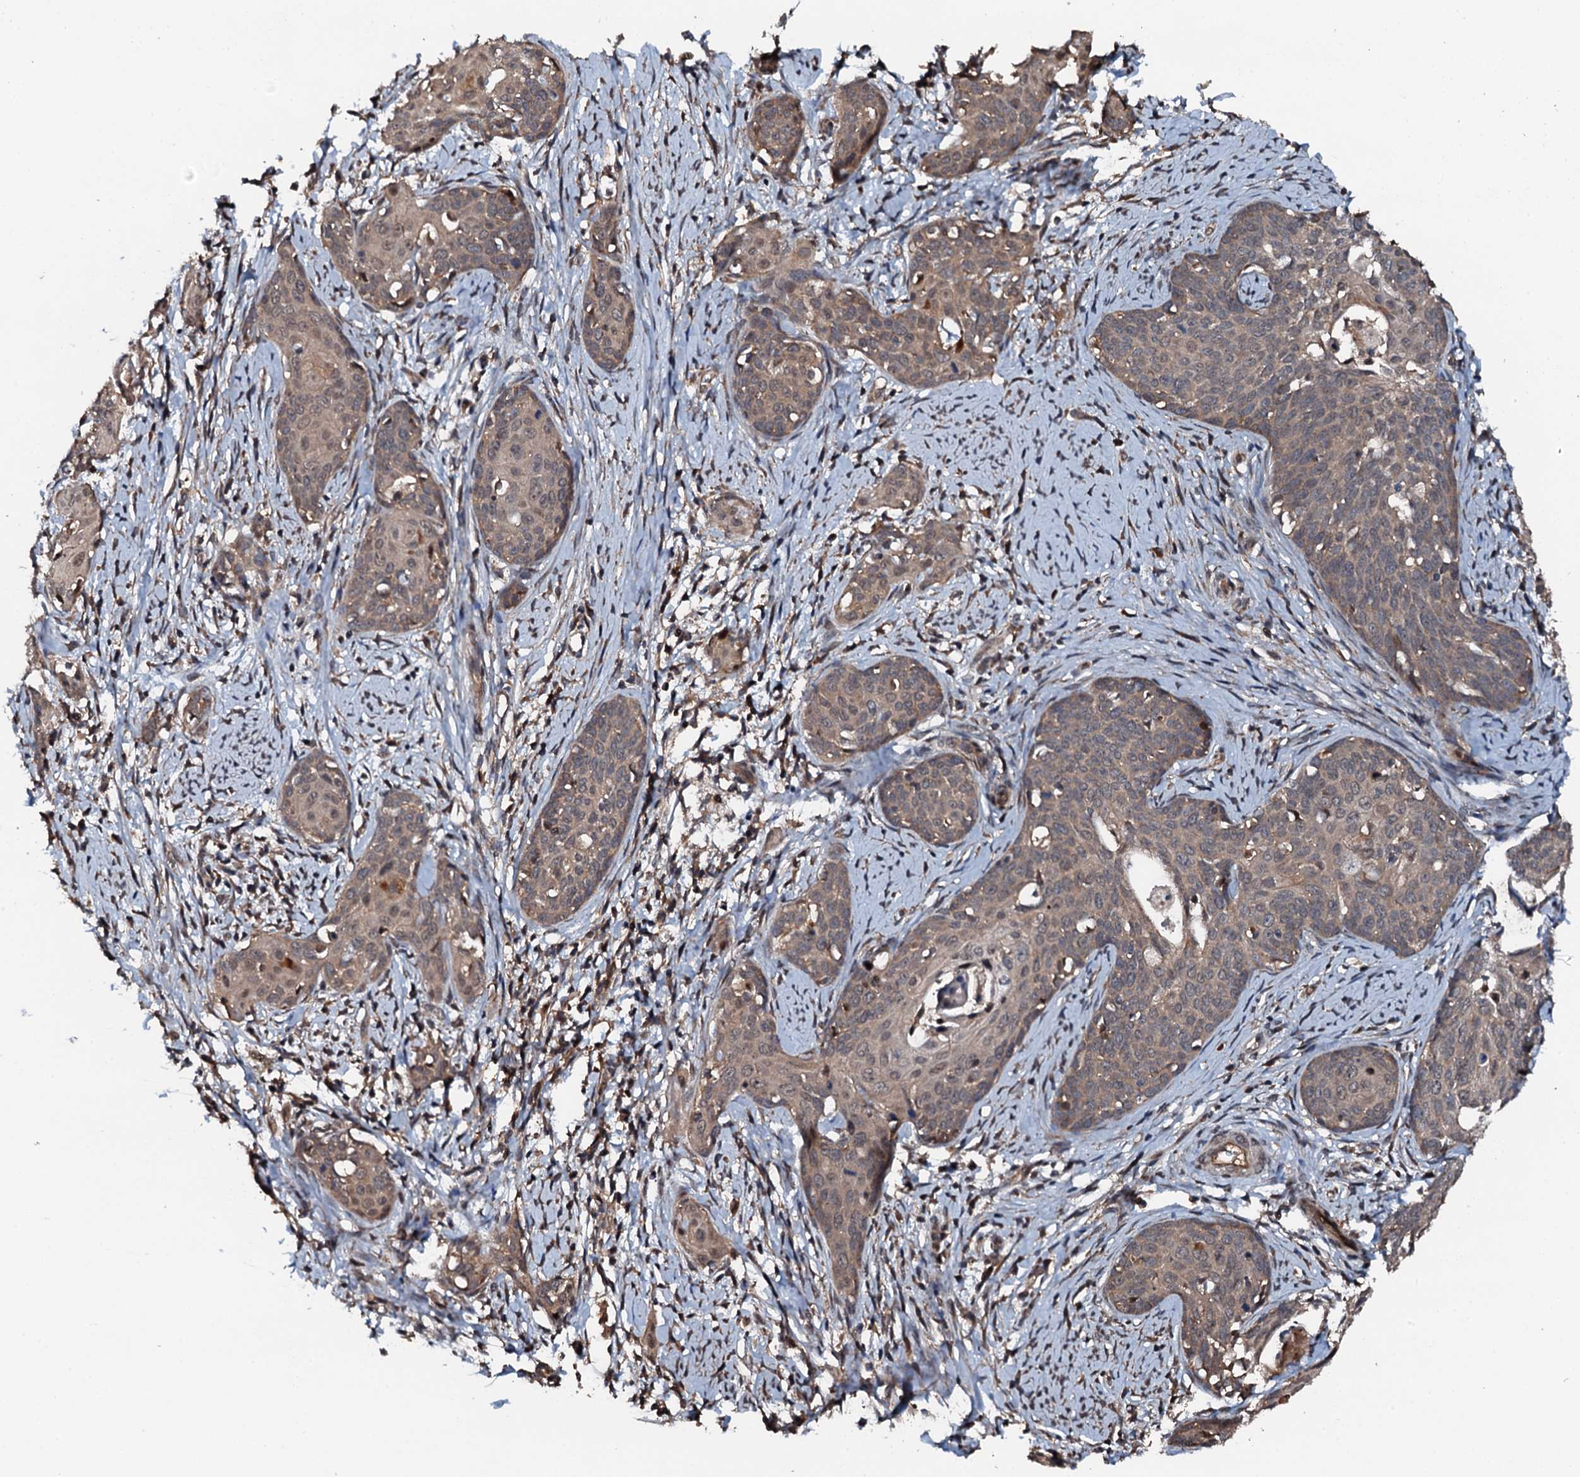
{"staining": {"intensity": "weak", "quantity": "25%-75%", "location": "cytoplasmic/membranous"}, "tissue": "cervical cancer", "cell_type": "Tumor cells", "image_type": "cancer", "snomed": [{"axis": "morphology", "description": "Squamous cell carcinoma, NOS"}, {"axis": "topography", "description": "Cervix"}], "caption": "Immunohistochemical staining of human cervical cancer (squamous cell carcinoma) reveals low levels of weak cytoplasmic/membranous expression in about 25%-75% of tumor cells.", "gene": "FLYWCH1", "patient": {"sex": "female", "age": 52}}